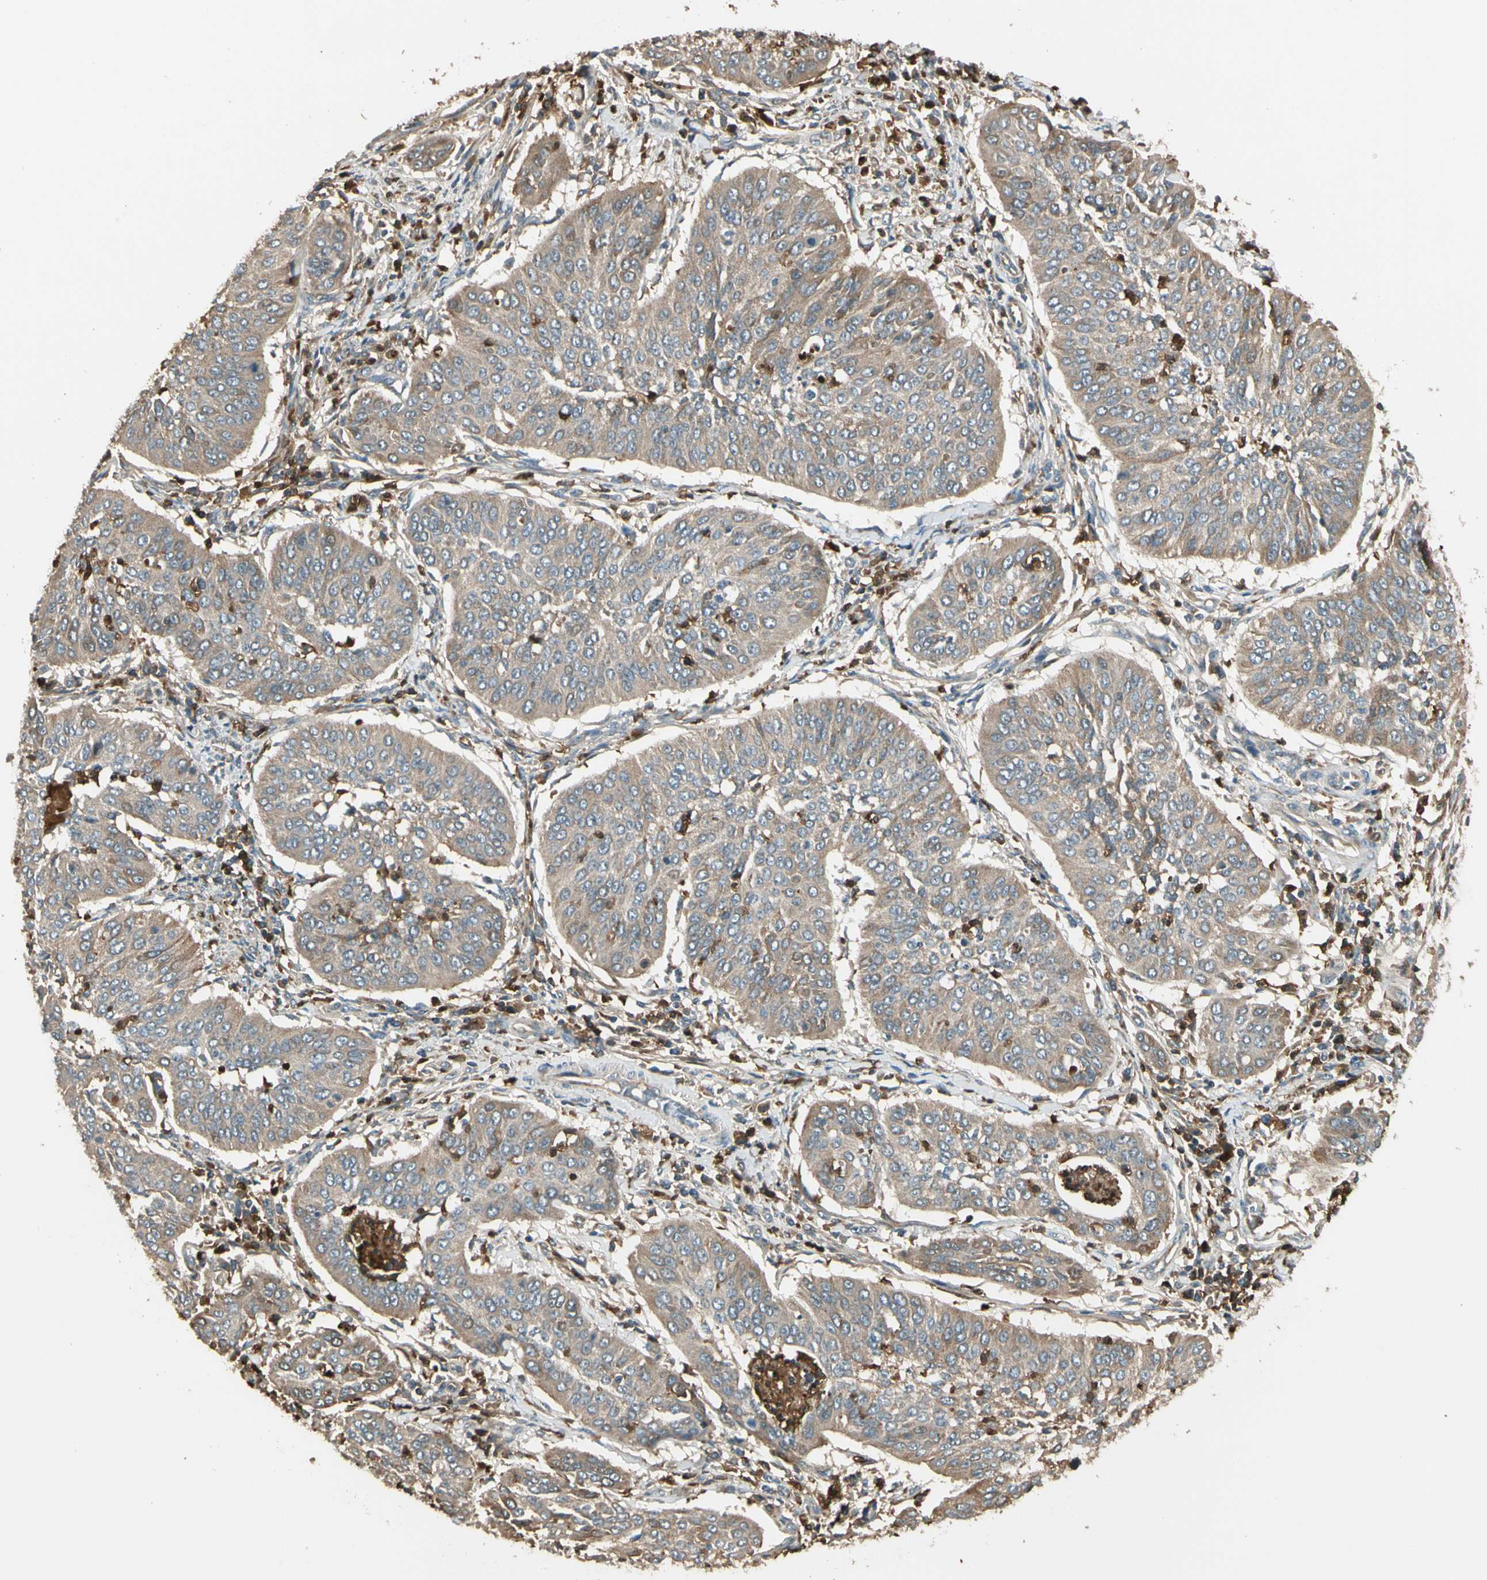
{"staining": {"intensity": "weak", "quantity": ">75%", "location": "cytoplasmic/membranous"}, "tissue": "cervical cancer", "cell_type": "Tumor cells", "image_type": "cancer", "snomed": [{"axis": "morphology", "description": "Normal tissue, NOS"}, {"axis": "morphology", "description": "Squamous cell carcinoma, NOS"}, {"axis": "topography", "description": "Cervix"}], "caption": "Weak cytoplasmic/membranous staining is appreciated in approximately >75% of tumor cells in cervical squamous cell carcinoma.", "gene": "STX11", "patient": {"sex": "female", "age": 39}}